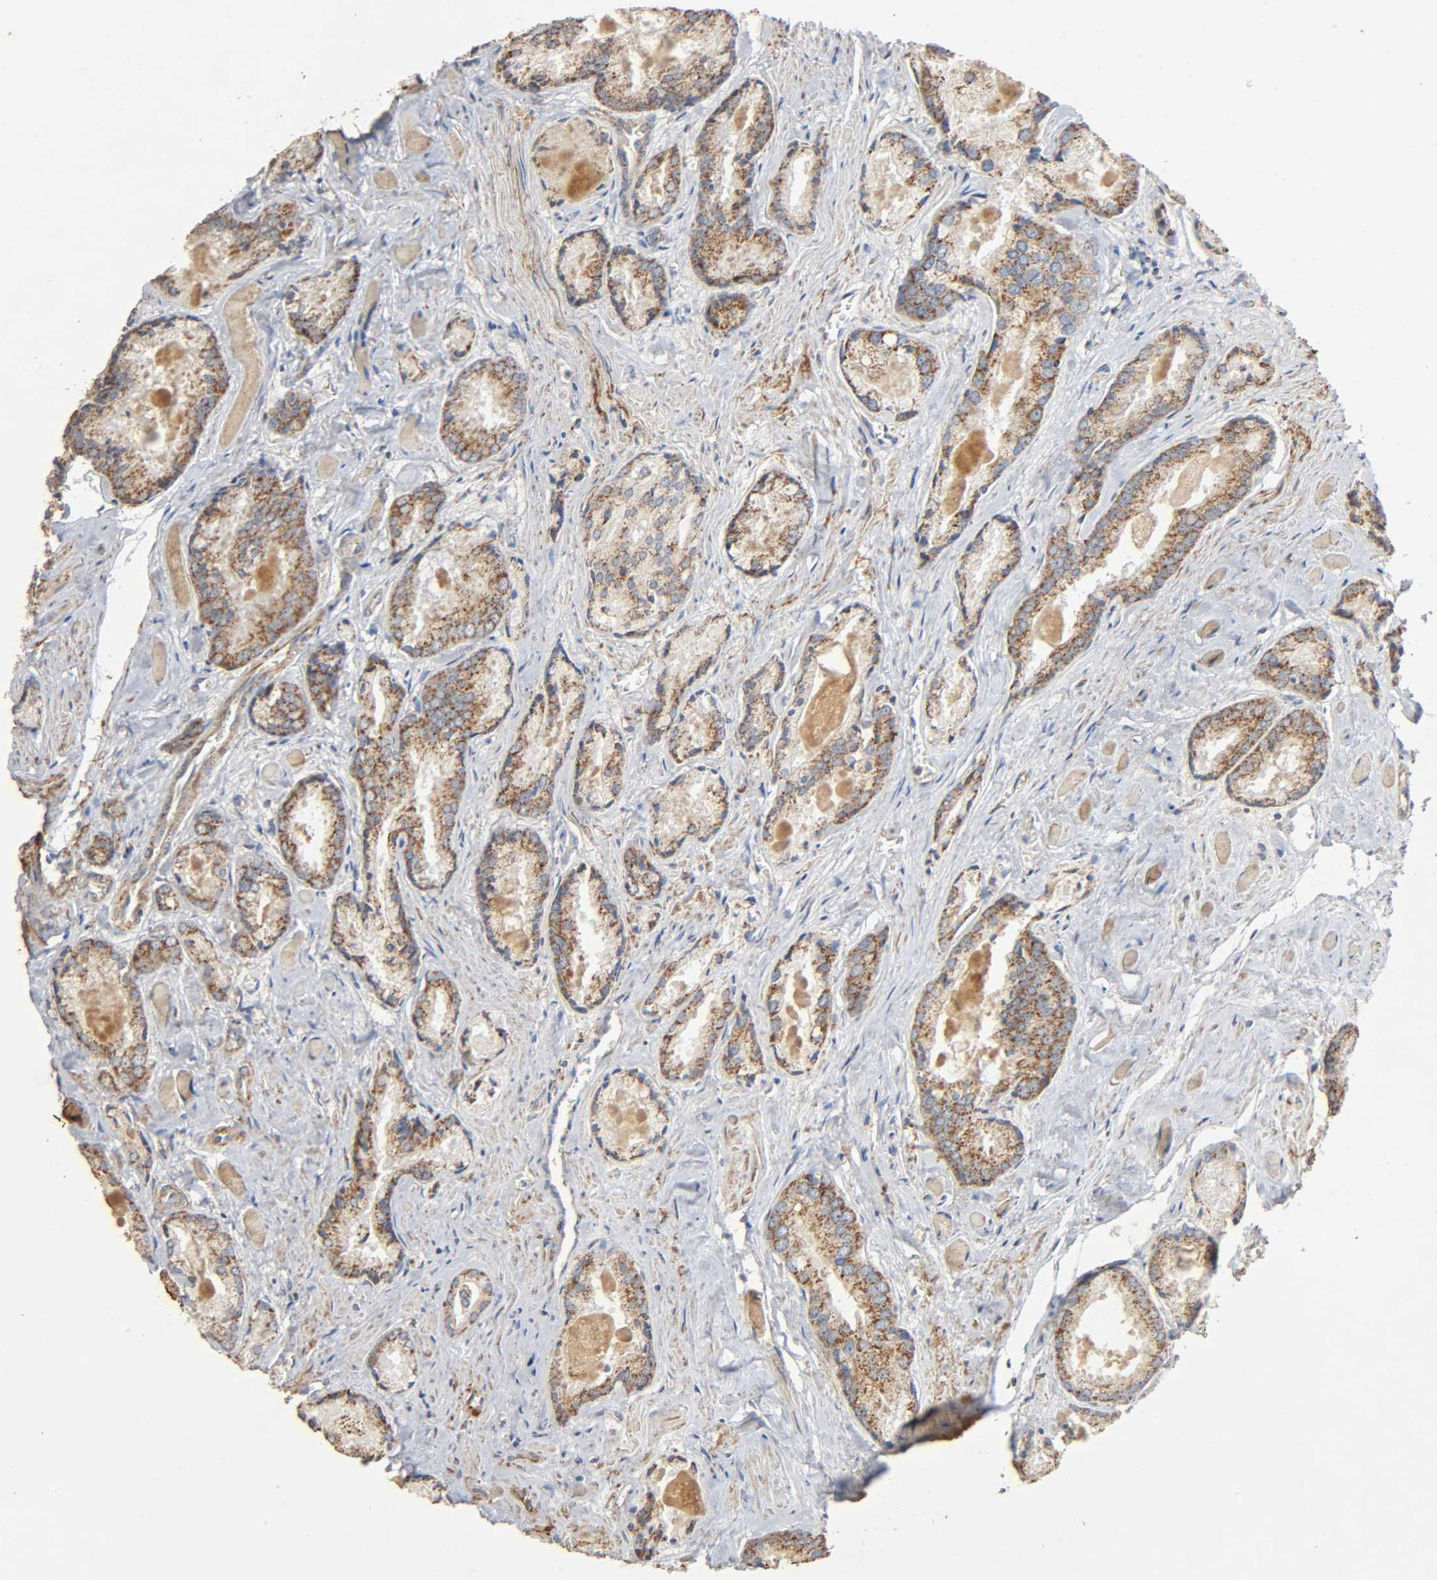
{"staining": {"intensity": "moderate", "quantity": ">75%", "location": "cytoplasmic/membranous"}, "tissue": "prostate cancer", "cell_type": "Tumor cells", "image_type": "cancer", "snomed": [{"axis": "morphology", "description": "Adenocarcinoma, Low grade"}, {"axis": "topography", "description": "Prostate"}], "caption": "The image shows staining of prostate cancer (low-grade adenocarcinoma), revealing moderate cytoplasmic/membranous protein positivity (brown color) within tumor cells.", "gene": "NDUFS3", "patient": {"sex": "male", "age": 64}}